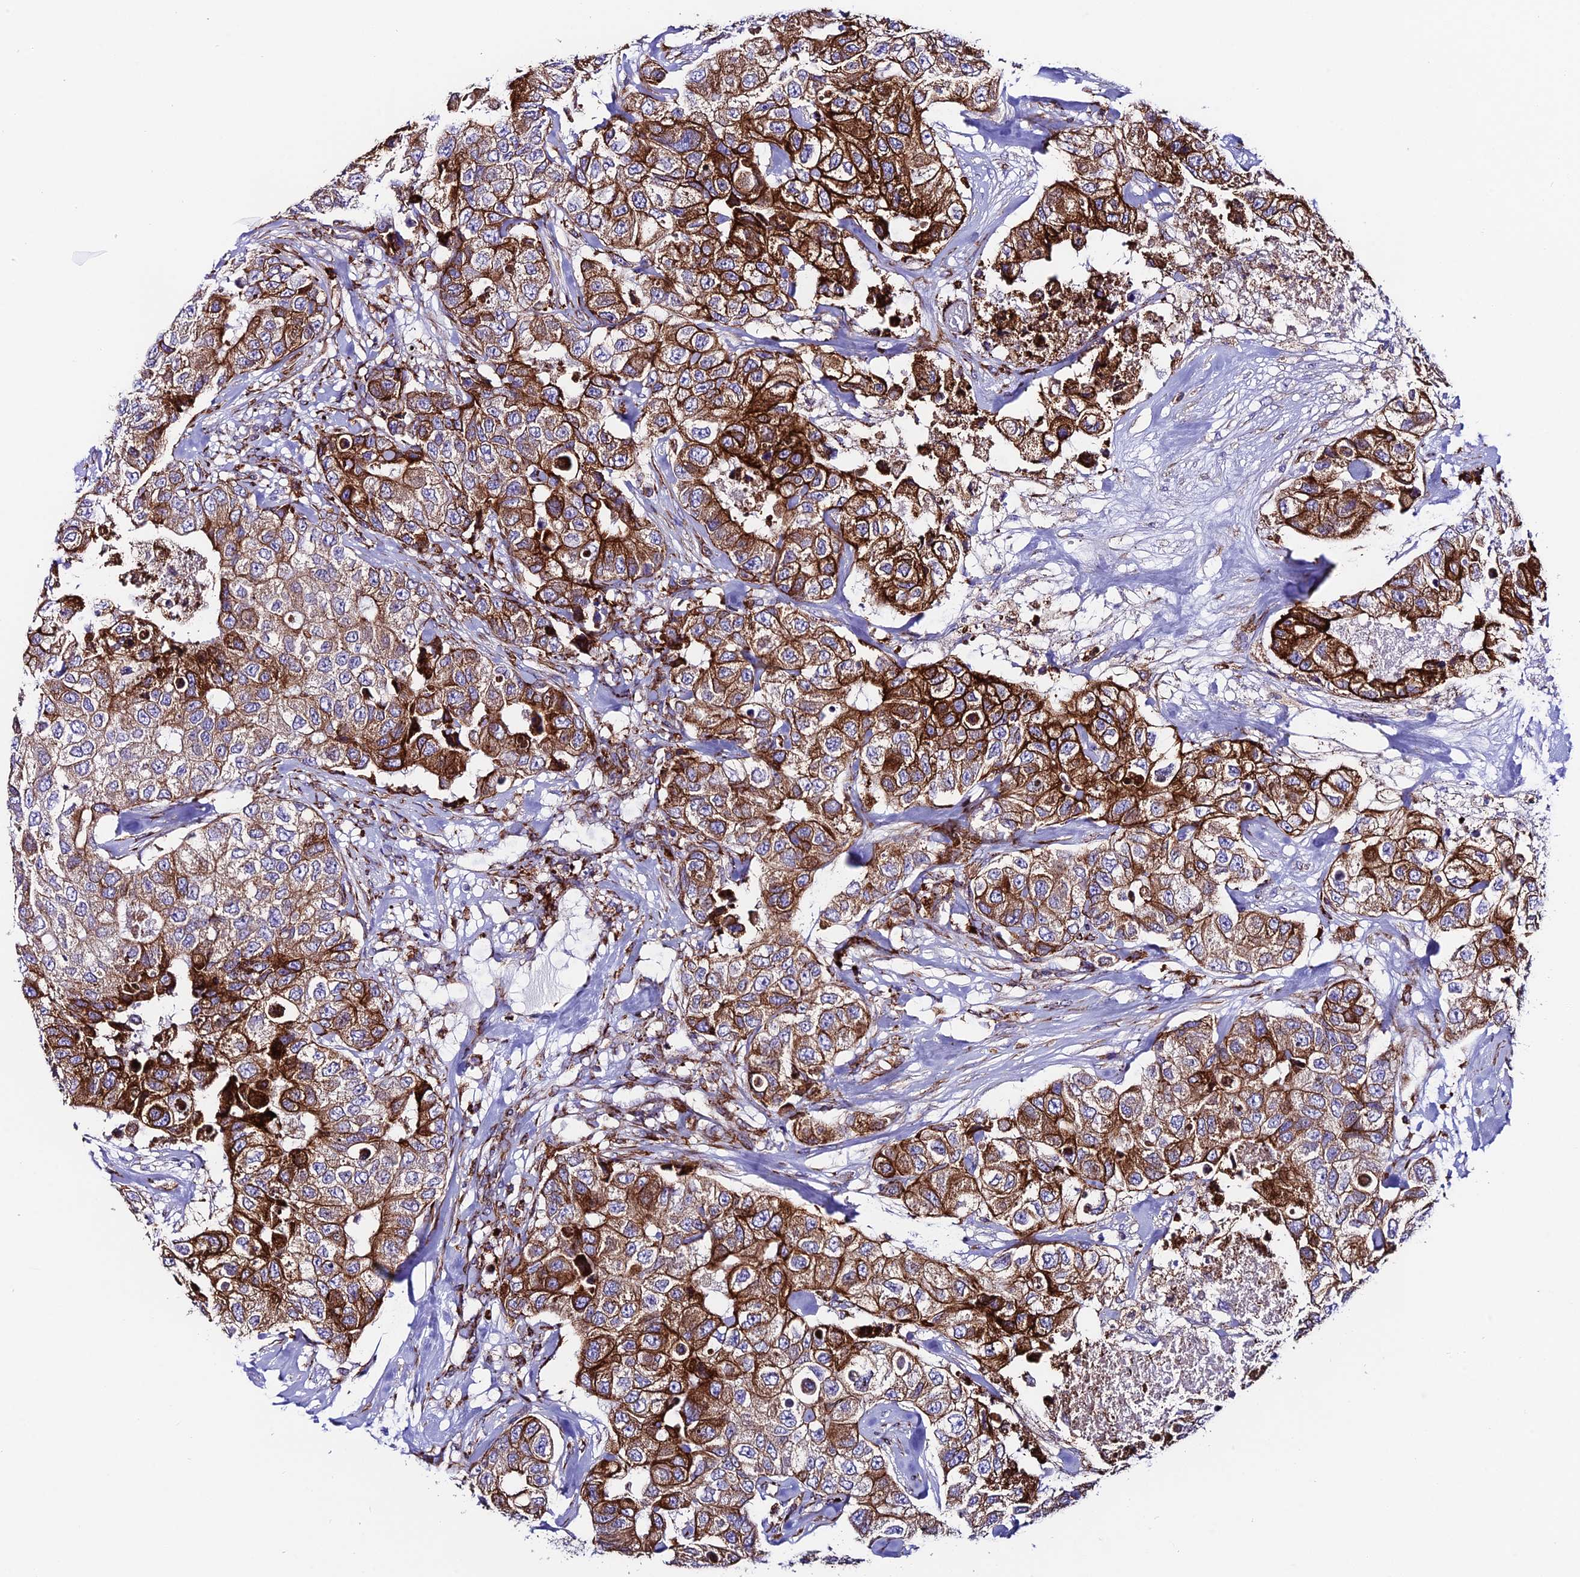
{"staining": {"intensity": "strong", "quantity": ">75%", "location": "cytoplasmic/membranous"}, "tissue": "breast cancer", "cell_type": "Tumor cells", "image_type": "cancer", "snomed": [{"axis": "morphology", "description": "Duct carcinoma"}, {"axis": "topography", "description": "Breast"}], "caption": "This photomicrograph demonstrates immunohistochemistry (IHC) staining of breast cancer, with high strong cytoplasmic/membranous positivity in about >75% of tumor cells.", "gene": "TUBGCP6", "patient": {"sex": "female", "age": 62}}